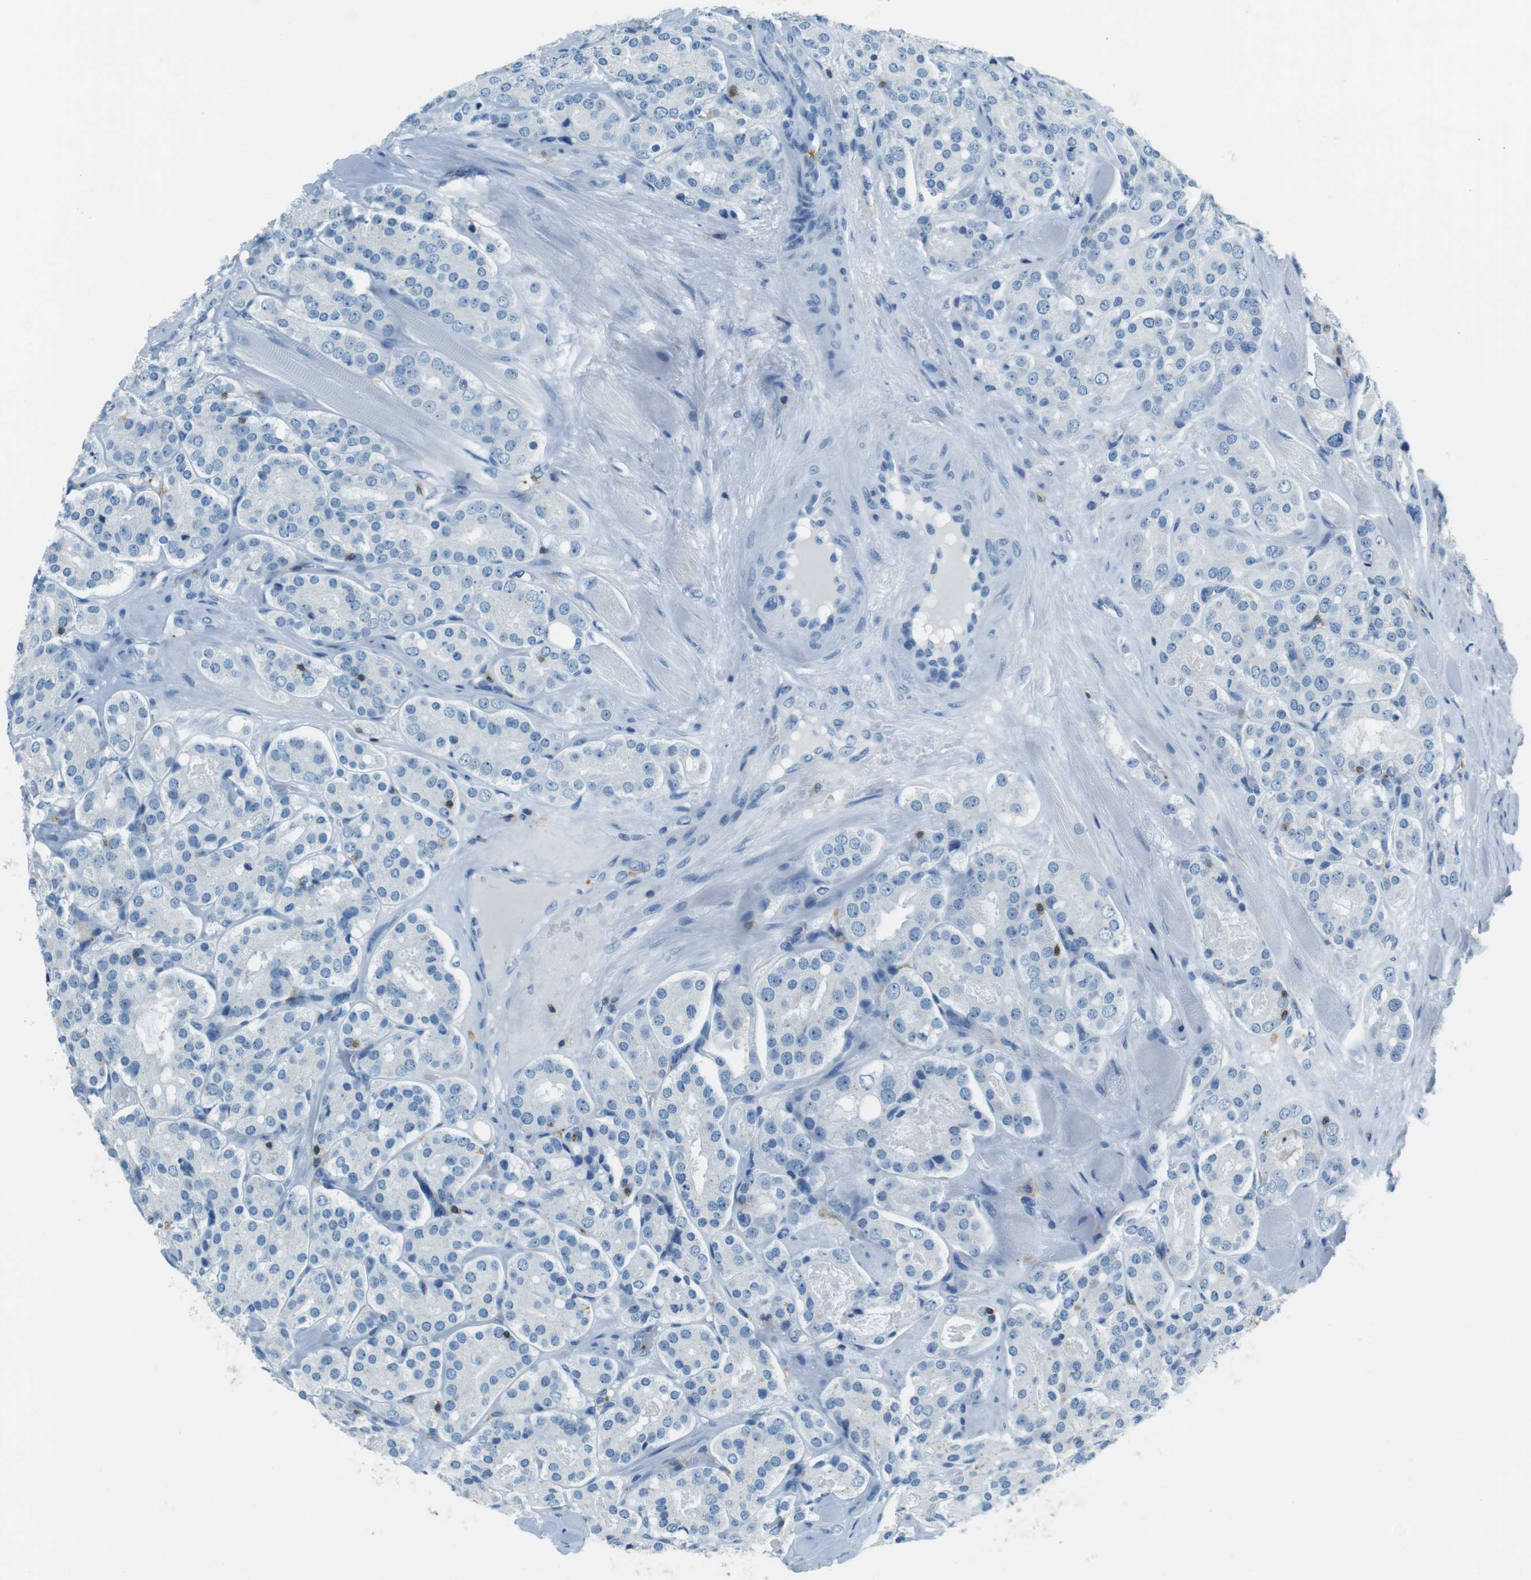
{"staining": {"intensity": "negative", "quantity": "none", "location": "none"}, "tissue": "prostate cancer", "cell_type": "Tumor cells", "image_type": "cancer", "snomed": [{"axis": "morphology", "description": "Adenocarcinoma, High grade"}, {"axis": "topography", "description": "Prostate"}], "caption": "Photomicrograph shows no significant protein staining in tumor cells of prostate cancer (high-grade adenocarcinoma). The staining is performed using DAB (3,3'-diaminobenzidine) brown chromogen with nuclei counter-stained in using hematoxylin.", "gene": "LAT", "patient": {"sex": "male", "age": 65}}